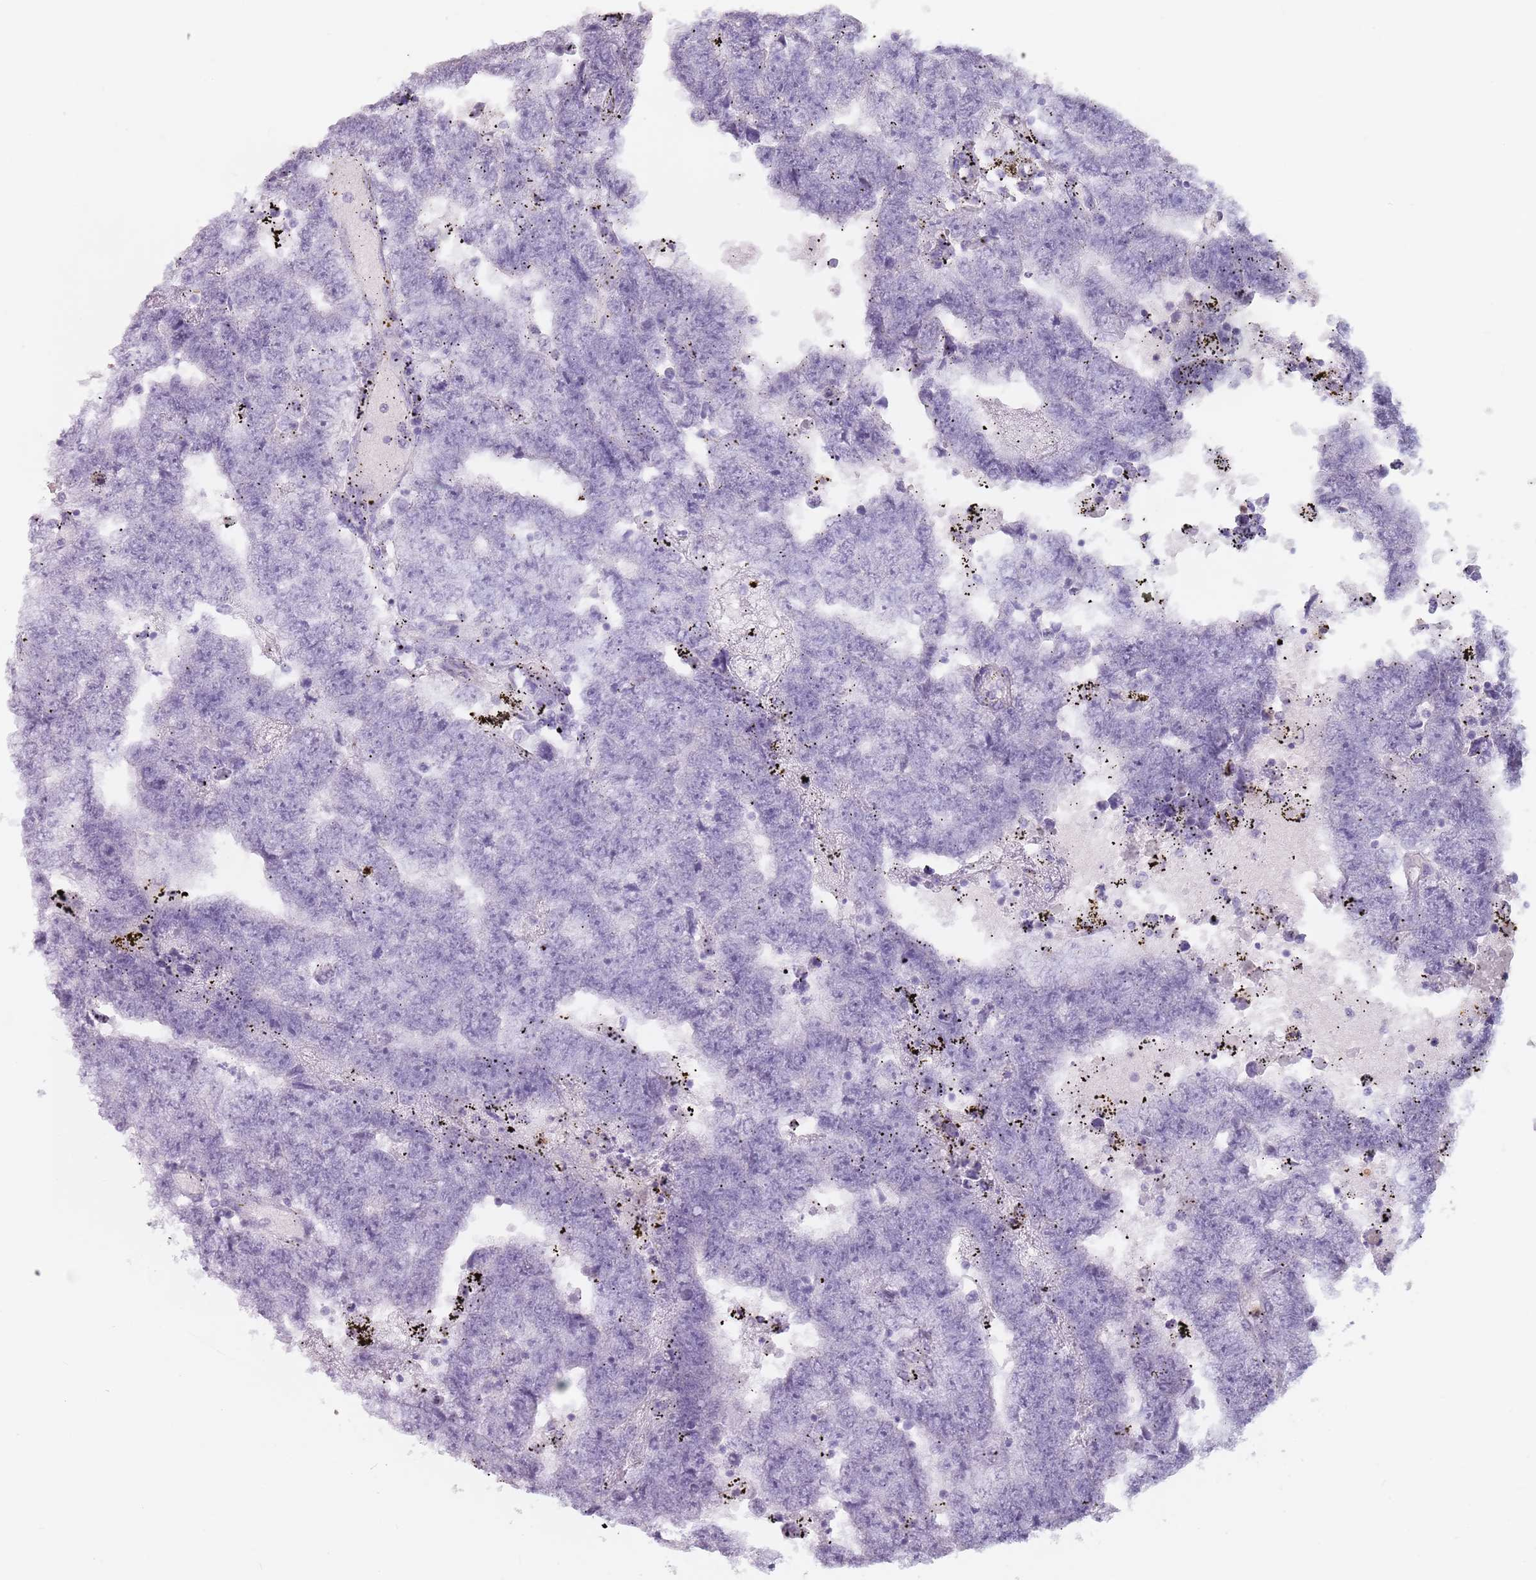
{"staining": {"intensity": "negative", "quantity": "none", "location": "none"}, "tissue": "testis cancer", "cell_type": "Tumor cells", "image_type": "cancer", "snomed": [{"axis": "morphology", "description": "Carcinoma, Embryonal, NOS"}, {"axis": "topography", "description": "Testis"}], "caption": "This is an IHC image of testis cancer (embryonal carcinoma). There is no staining in tumor cells.", "gene": "ZNF584", "patient": {"sex": "male", "age": 25}}